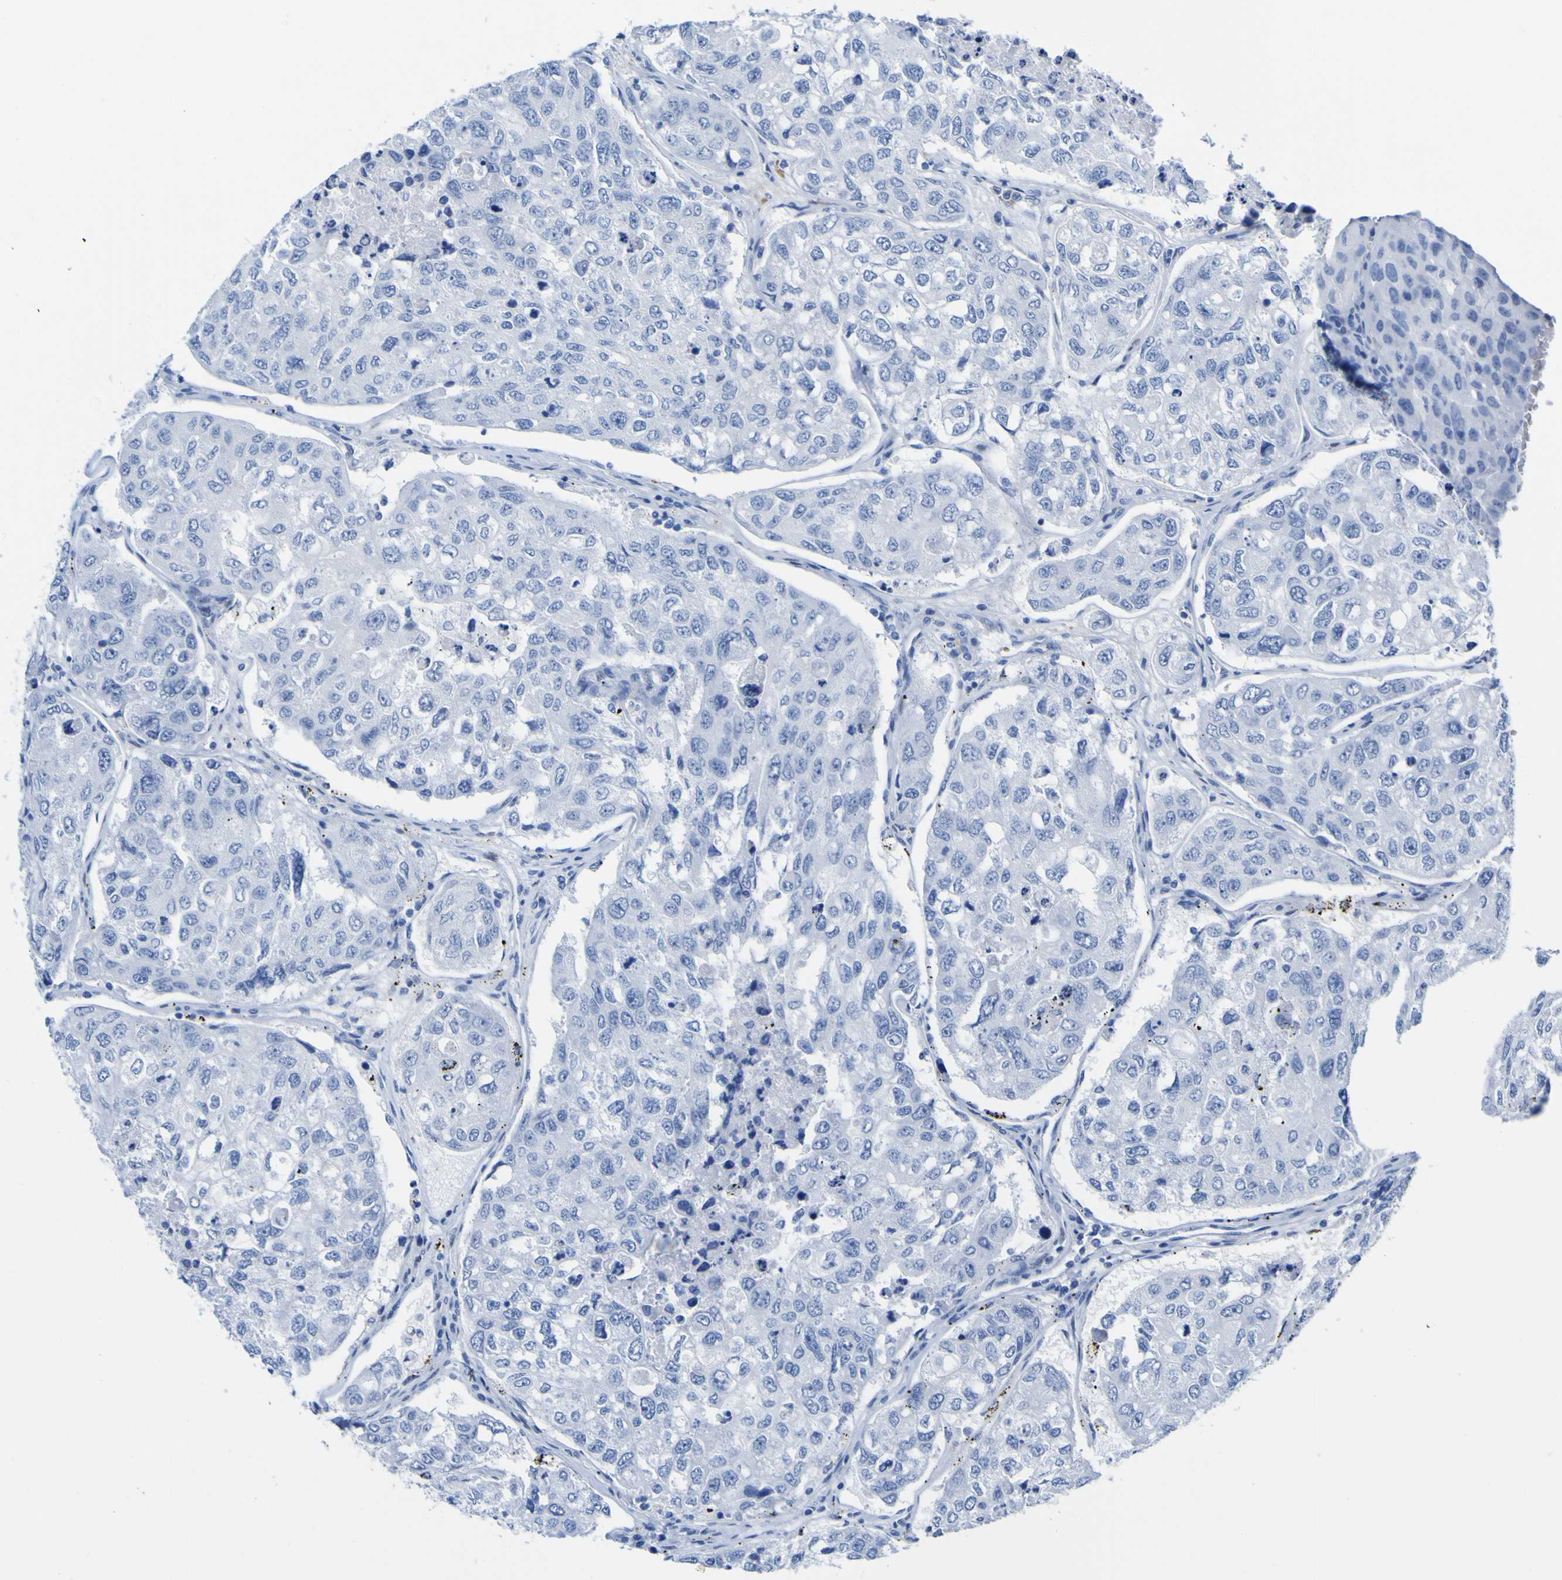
{"staining": {"intensity": "negative", "quantity": "none", "location": "none"}, "tissue": "urothelial cancer", "cell_type": "Tumor cells", "image_type": "cancer", "snomed": [{"axis": "morphology", "description": "Urothelial carcinoma, High grade"}, {"axis": "topography", "description": "Lymph node"}, {"axis": "topography", "description": "Urinary bladder"}], "caption": "Immunohistochemical staining of urothelial cancer demonstrates no significant staining in tumor cells.", "gene": "DACH1", "patient": {"sex": "male", "age": 51}}